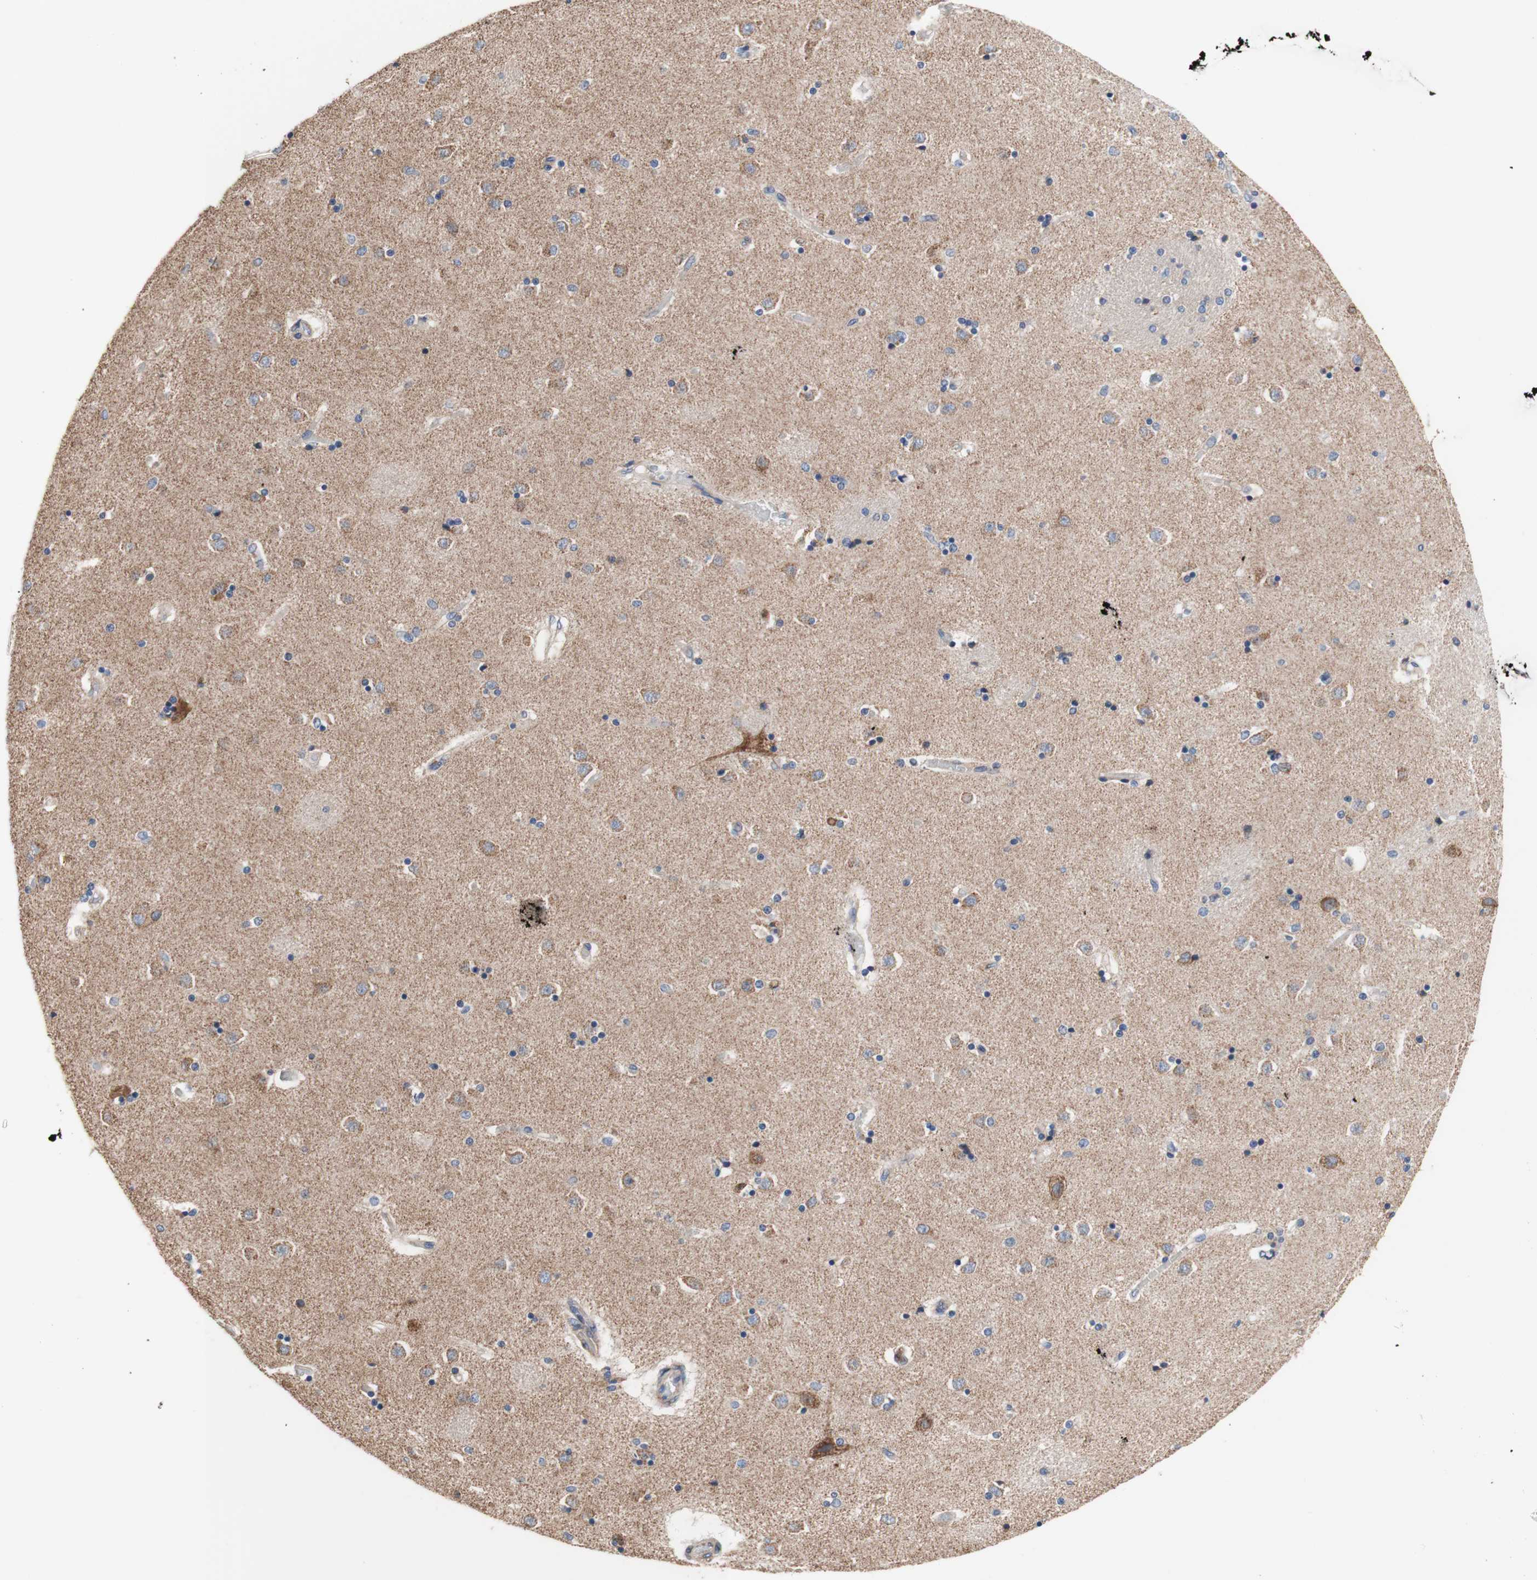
{"staining": {"intensity": "moderate", "quantity": "<25%", "location": "cytoplasmic/membranous"}, "tissue": "caudate", "cell_type": "Glial cells", "image_type": "normal", "snomed": [{"axis": "morphology", "description": "Normal tissue, NOS"}, {"axis": "topography", "description": "Lateral ventricle wall"}], "caption": "Protein analysis of unremarkable caudate shows moderate cytoplasmic/membranous positivity in approximately <25% of glial cells. Ihc stains the protein in brown and the nuclei are stained blue.", "gene": "FMR1", "patient": {"sex": "female", "age": 54}}